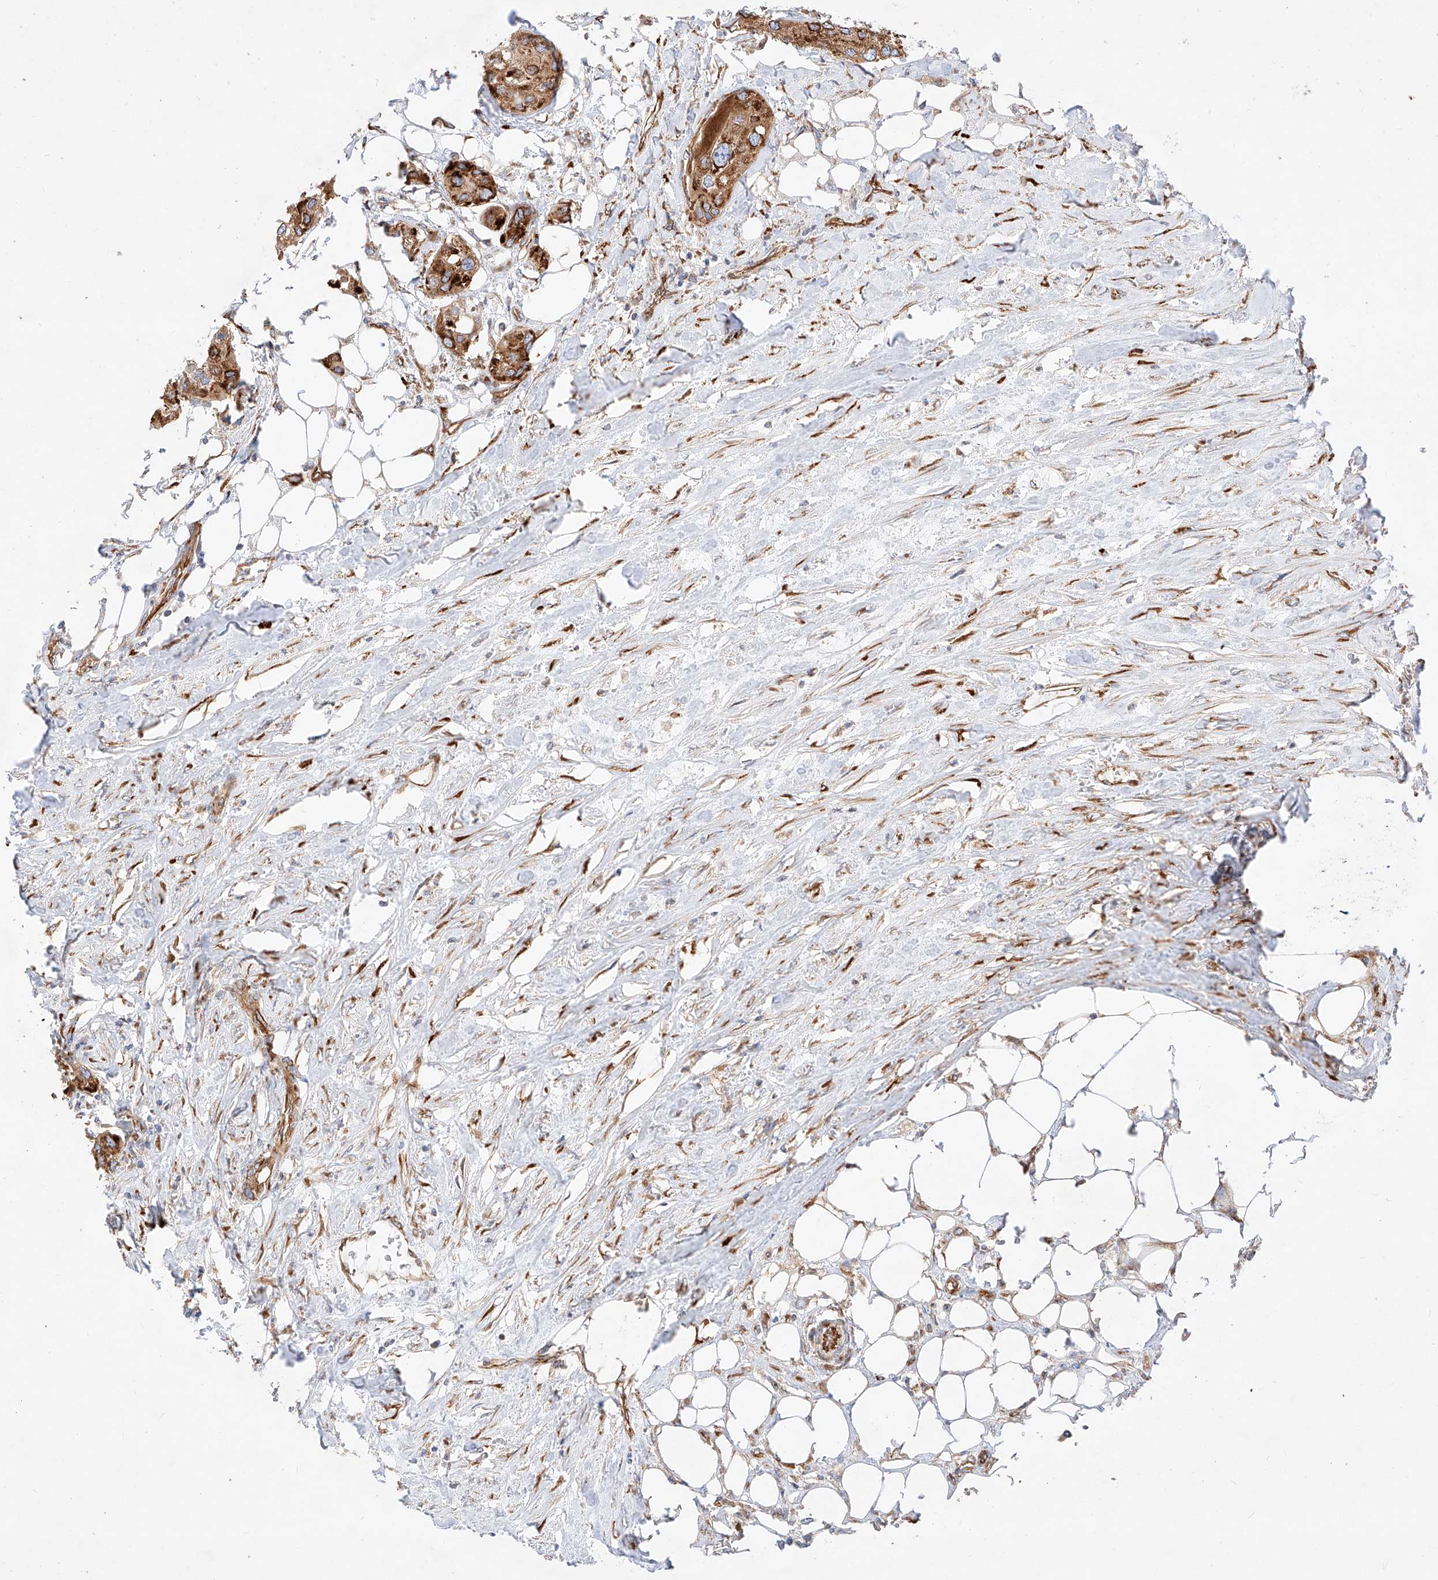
{"staining": {"intensity": "strong", "quantity": ">75%", "location": "cytoplasmic/membranous"}, "tissue": "urothelial cancer", "cell_type": "Tumor cells", "image_type": "cancer", "snomed": [{"axis": "morphology", "description": "Urothelial carcinoma, High grade"}, {"axis": "topography", "description": "Urinary bladder"}], "caption": "Protein analysis of urothelial cancer tissue shows strong cytoplasmic/membranous positivity in about >75% of tumor cells. The protein is stained brown, and the nuclei are stained in blue (DAB IHC with brightfield microscopy, high magnification).", "gene": "CSGALNACT2", "patient": {"sex": "male", "age": 64}}